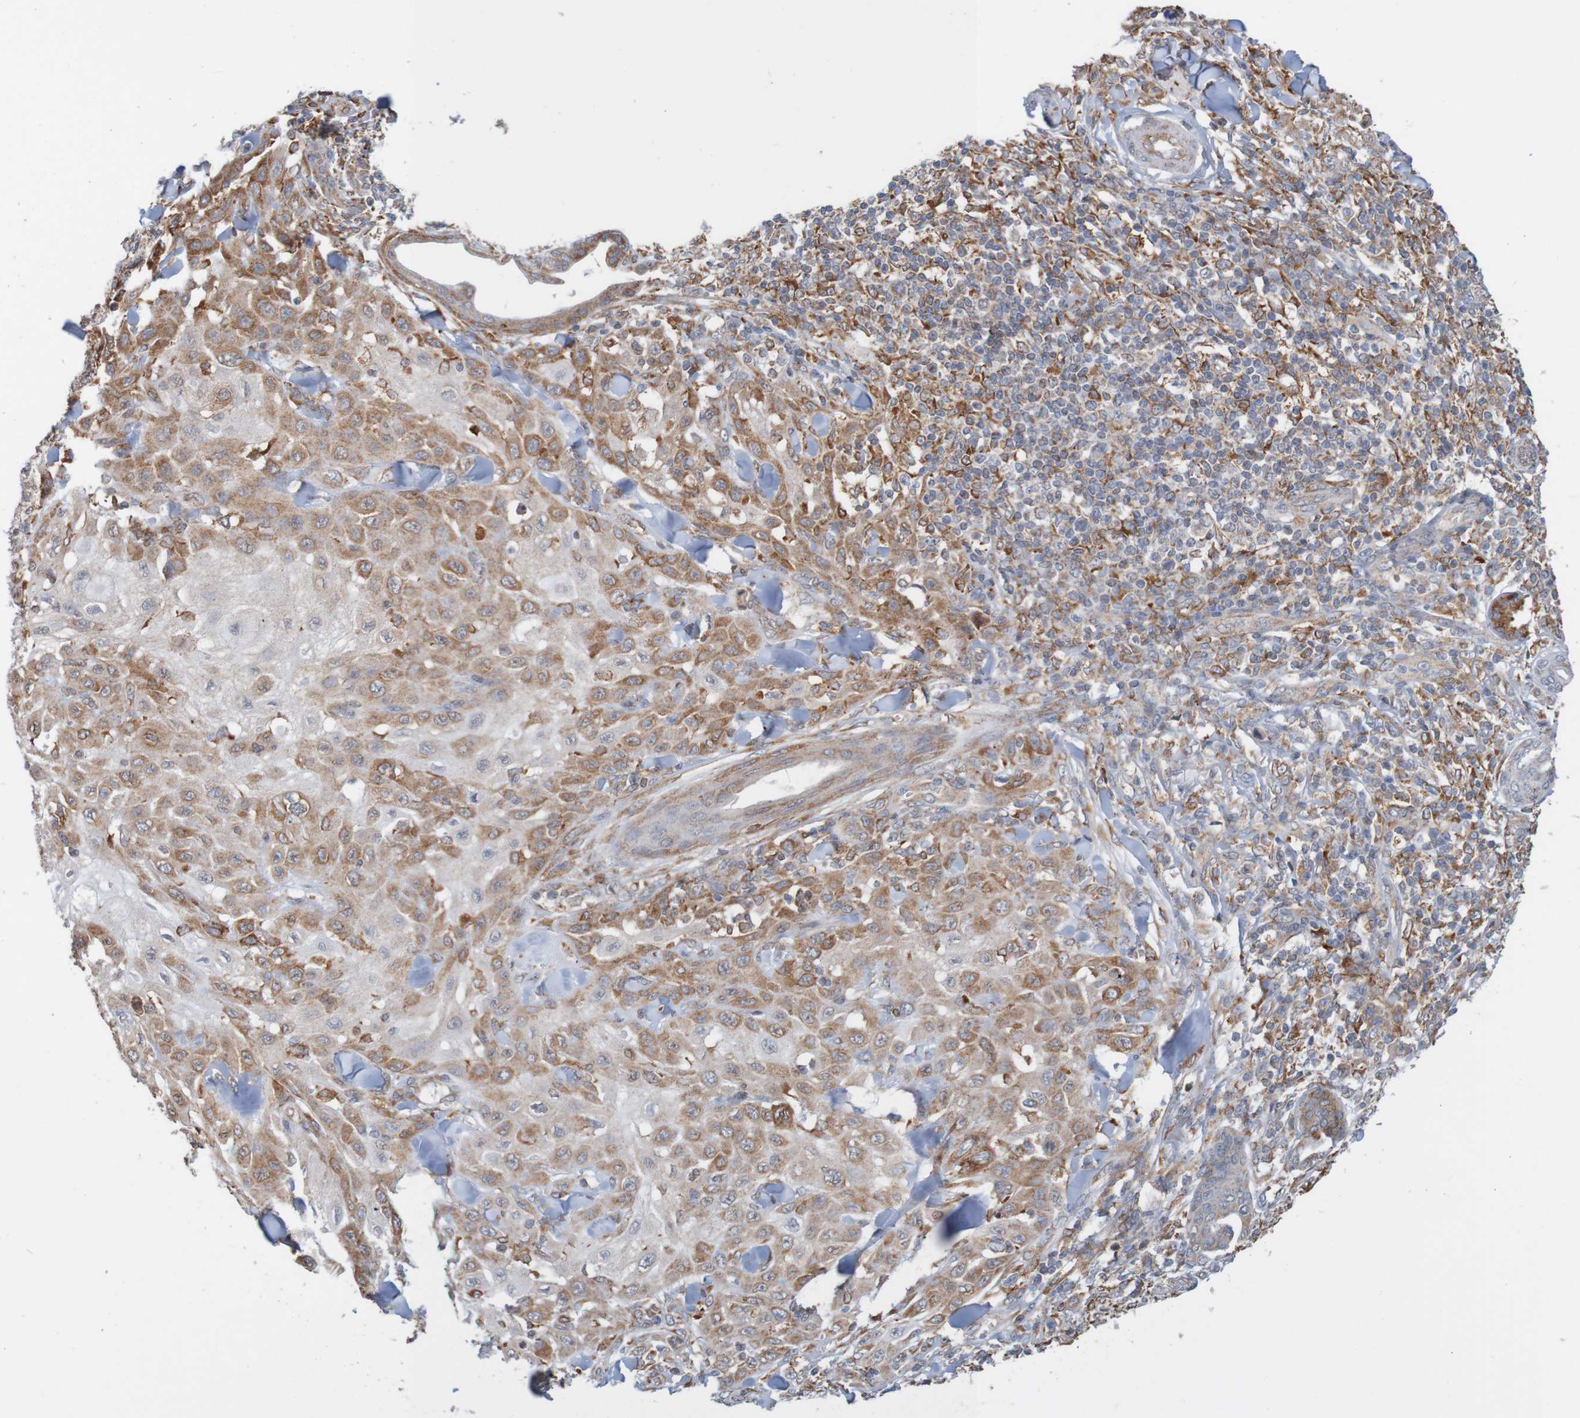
{"staining": {"intensity": "moderate", "quantity": "25%-75%", "location": "cytoplasmic/membranous"}, "tissue": "skin cancer", "cell_type": "Tumor cells", "image_type": "cancer", "snomed": [{"axis": "morphology", "description": "Squamous cell carcinoma, NOS"}, {"axis": "topography", "description": "Skin"}], "caption": "Immunohistochemical staining of human skin squamous cell carcinoma reveals medium levels of moderate cytoplasmic/membranous protein positivity in approximately 25%-75% of tumor cells. The staining is performed using DAB brown chromogen to label protein expression. The nuclei are counter-stained blue using hematoxylin.", "gene": "PDIA3", "patient": {"sex": "male", "age": 24}}